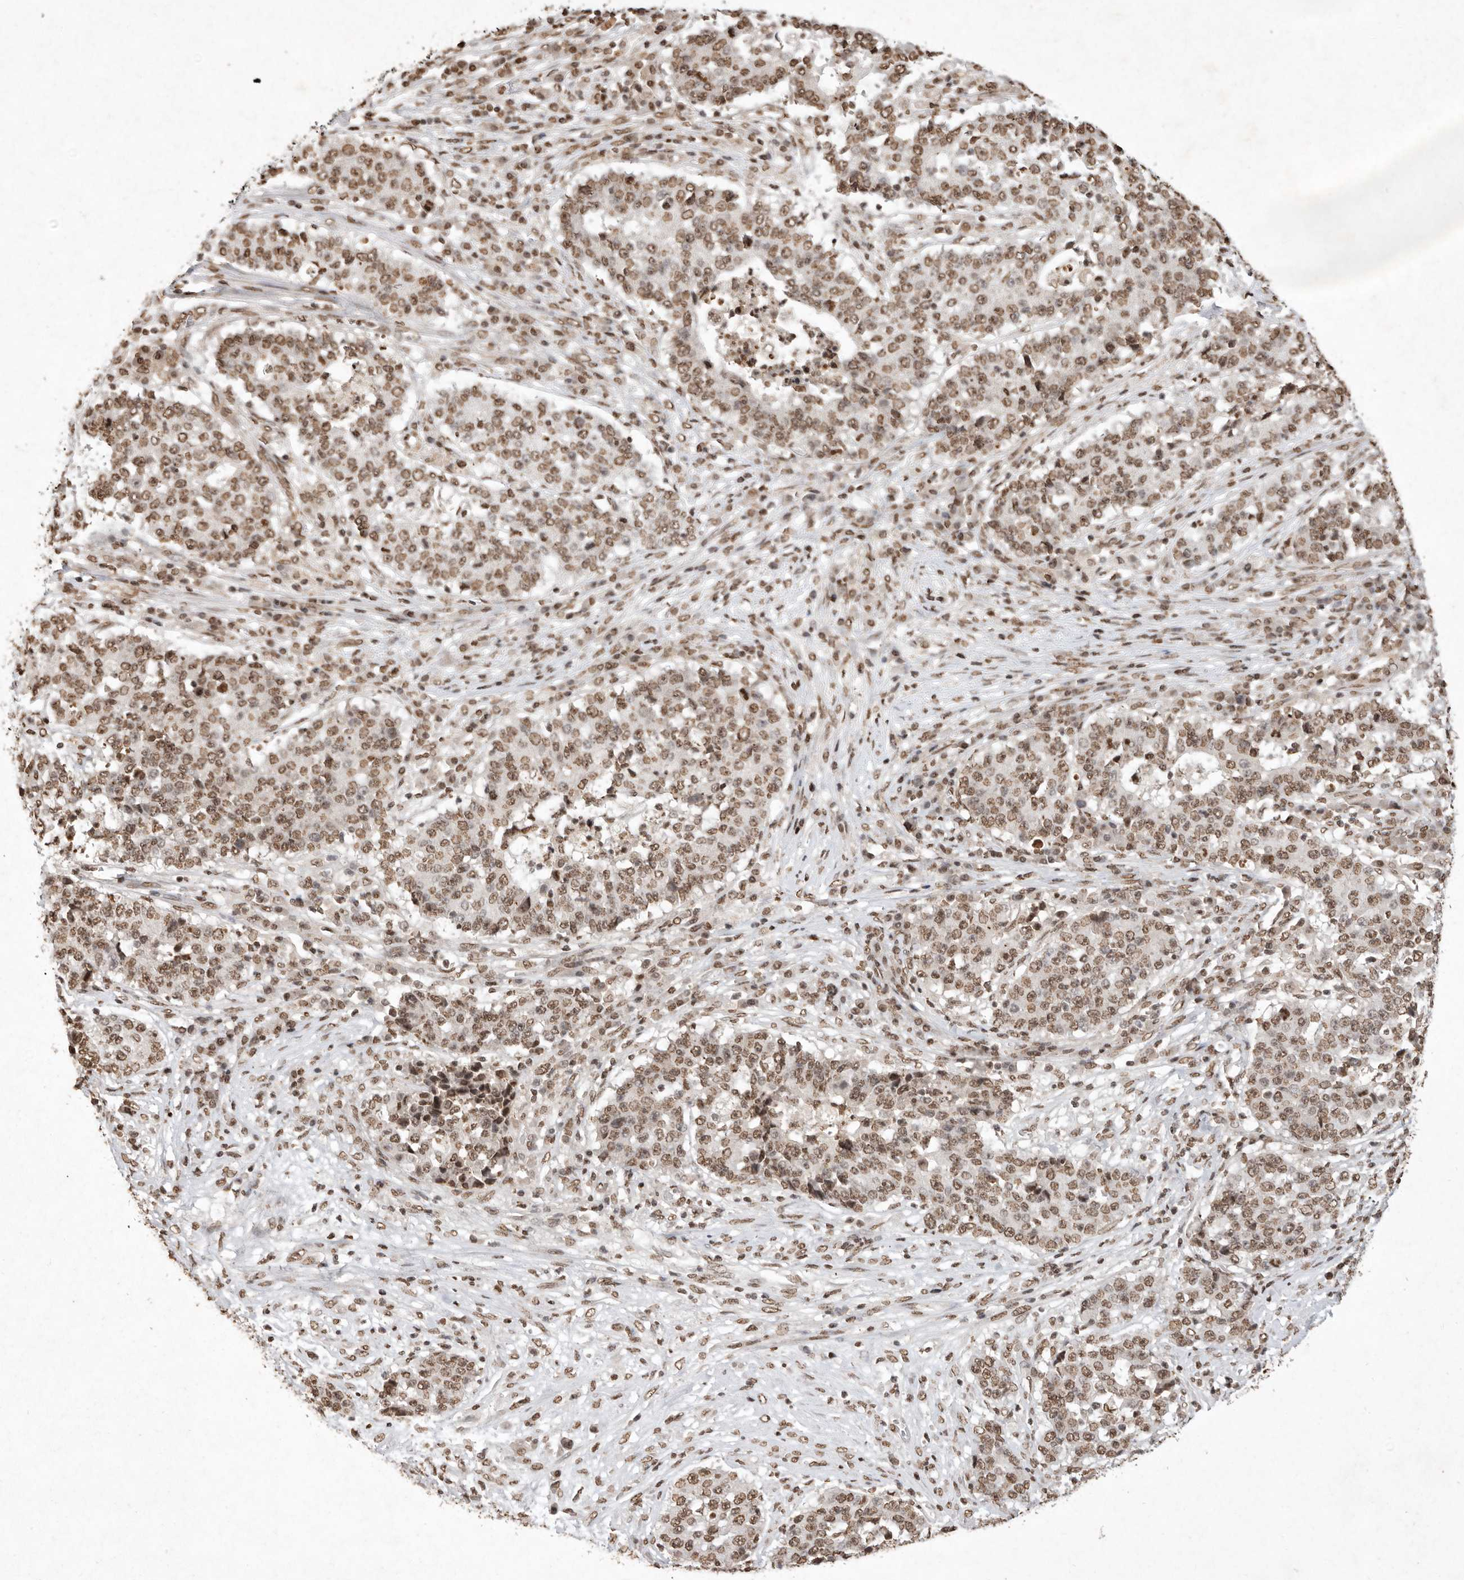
{"staining": {"intensity": "moderate", "quantity": ">75%", "location": "nuclear"}, "tissue": "stomach cancer", "cell_type": "Tumor cells", "image_type": "cancer", "snomed": [{"axis": "morphology", "description": "Adenocarcinoma, NOS"}, {"axis": "topography", "description": "Stomach"}], "caption": "IHC (DAB) staining of human stomach cancer shows moderate nuclear protein positivity in about >75% of tumor cells.", "gene": "NKX3-2", "patient": {"sex": "male", "age": 59}}